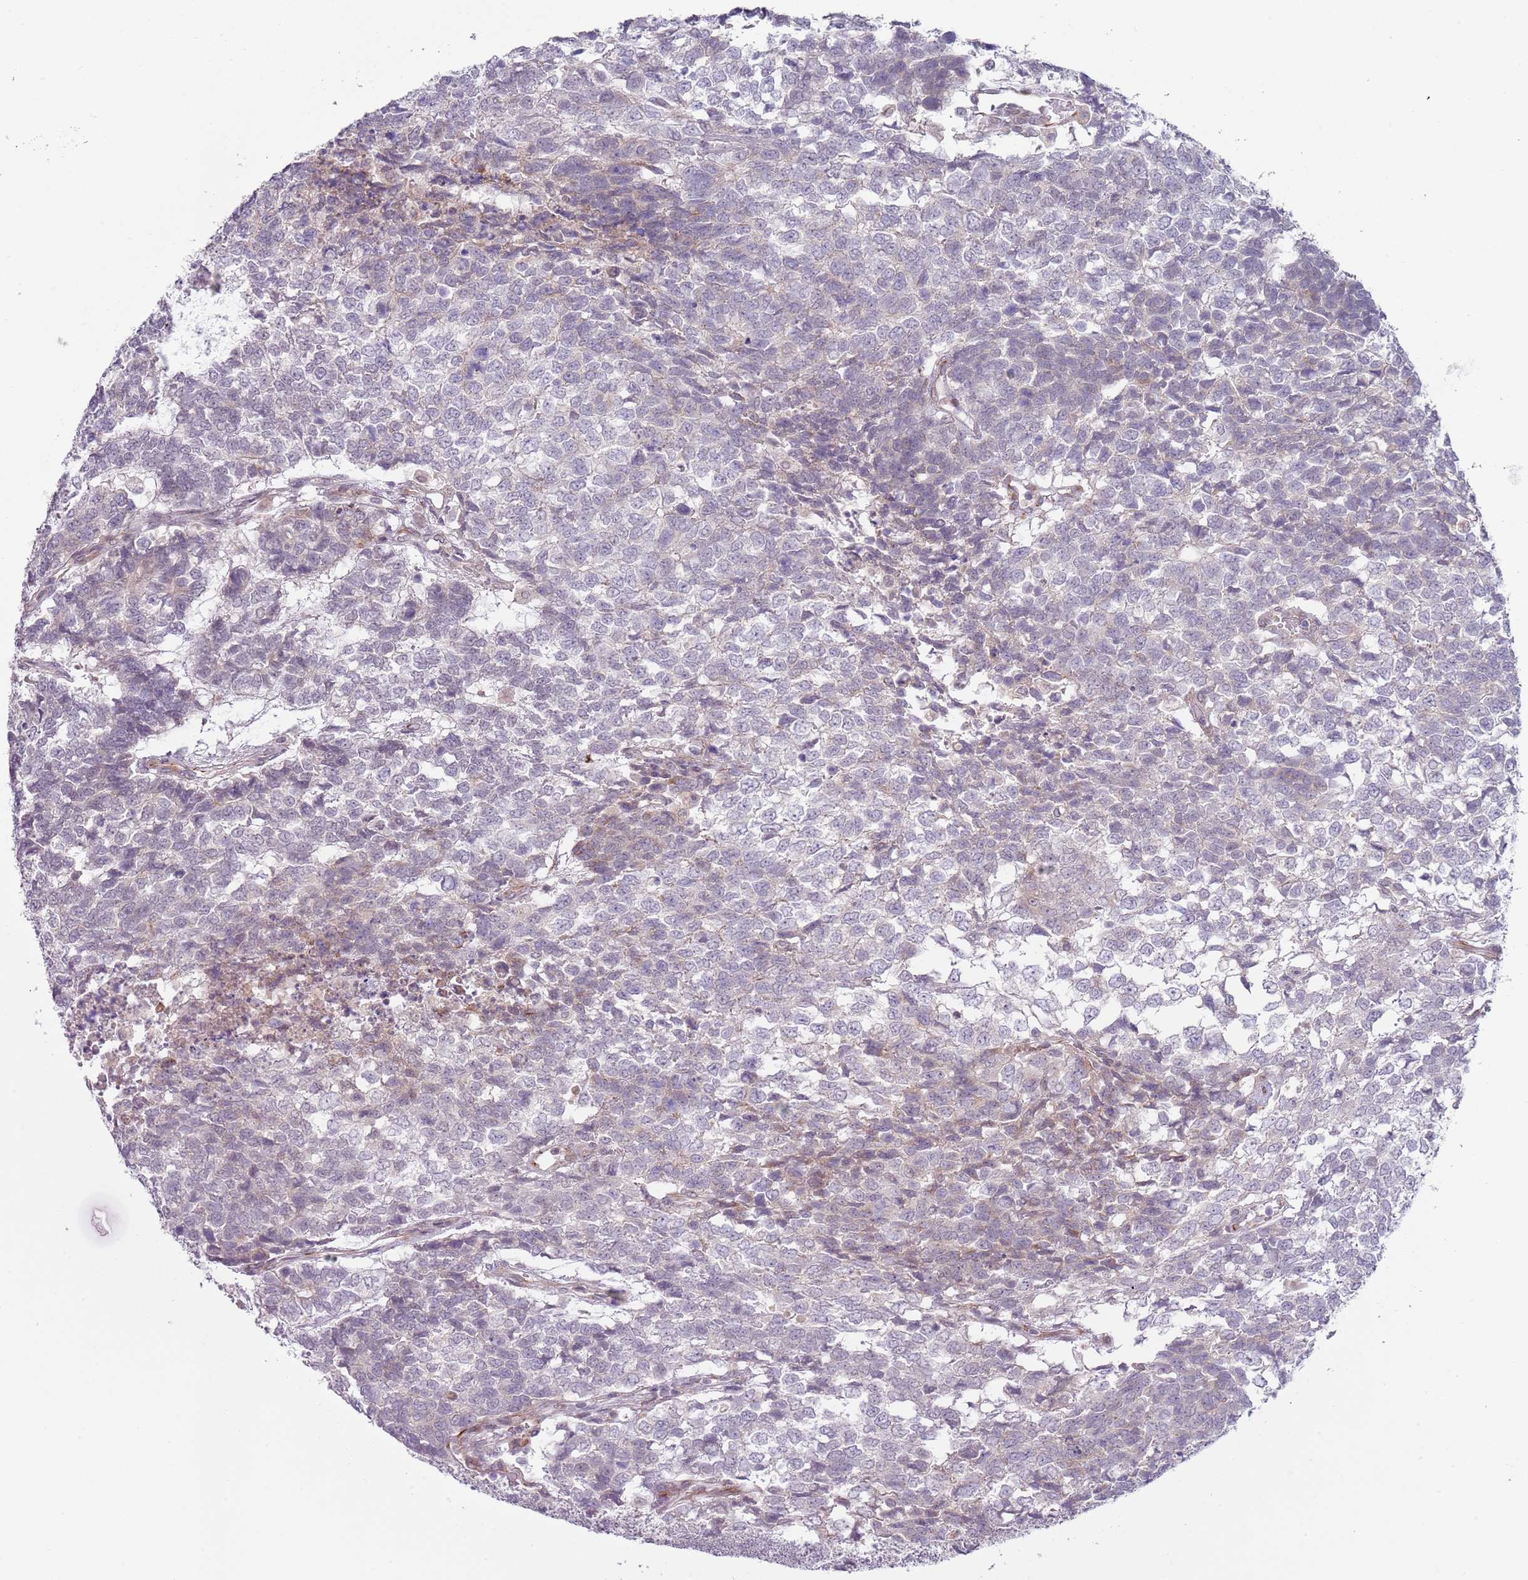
{"staining": {"intensity": "negative", "quantity": "none", "location": "none"}, "tissue": "testis cancer", "cell_type": "Tumor cells", "image_type": "cancer", "snomed": [{"axis": "morphology", "description": "Carcinoma, Embryonal, NOS"}, {"axis": "topography", "description": "Testis"}], "caption": "This is an immunohistochemistry (IHC) micrograph of human testis cancer. There is no staining in tumor cells.", "gene": "NBPF3", "patient": {"sex": "male", "age": 23}}